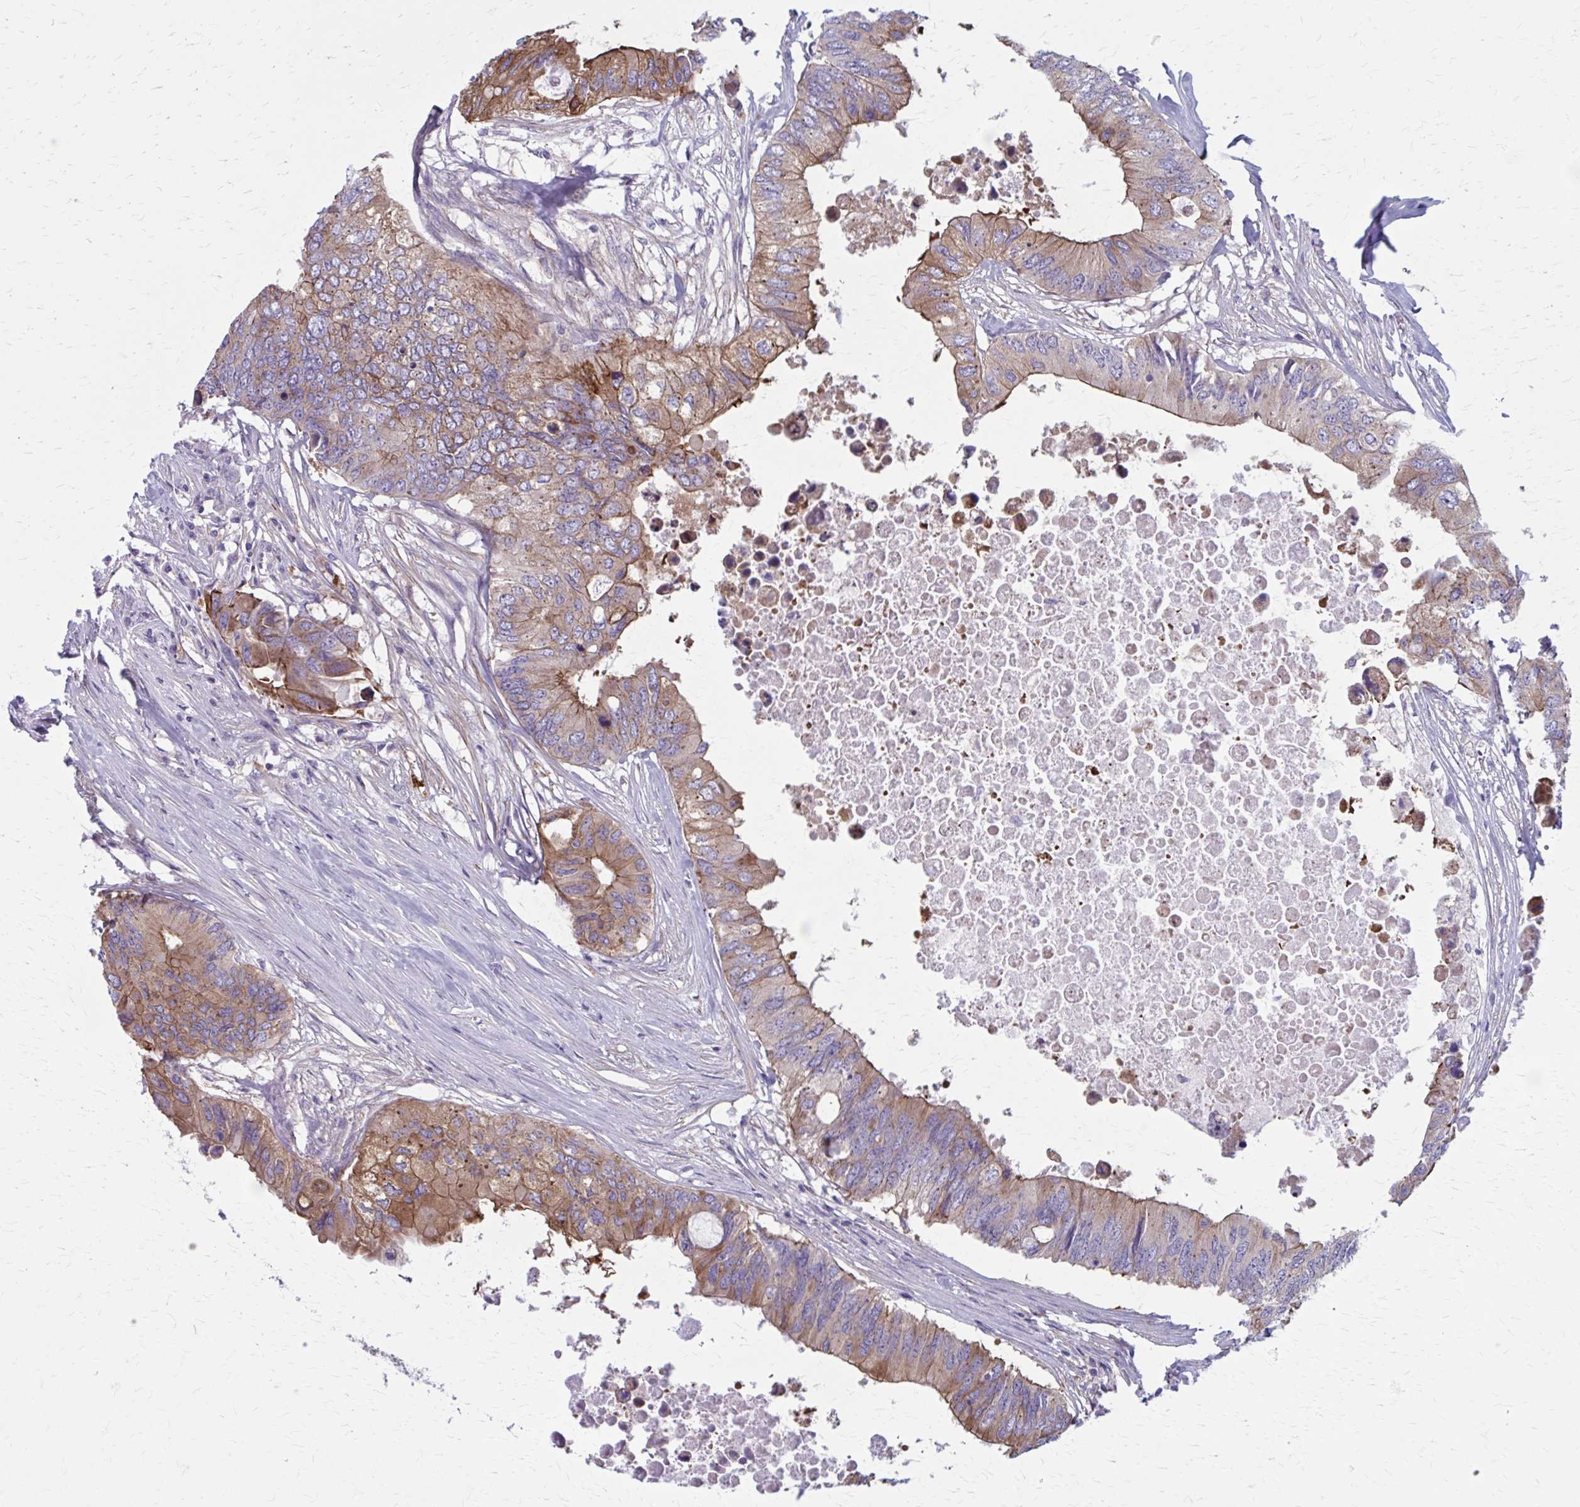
{"staining": {"intensity": "moderate", "quantity": ">75%", "location": "cytoplasmic/membranous"}, "tissue": "colorectal cancer", "cell_type": "Tumor cells", "image_type": "cancer", "snomed": [{"axis": "morphology", "description": "Adenocarcinoma, NOS"}, {"axis": "topography", "description": "Colon"}], "caption": "This is an image of immunohistochemistry staining of colorectal cancer (adenocarcinoma), which shows moderate staining in the cytoplasmic/membranous of tumor cells.", "gene": "ZDHHC7", "patient": {"sex": "male", "age": 71}}